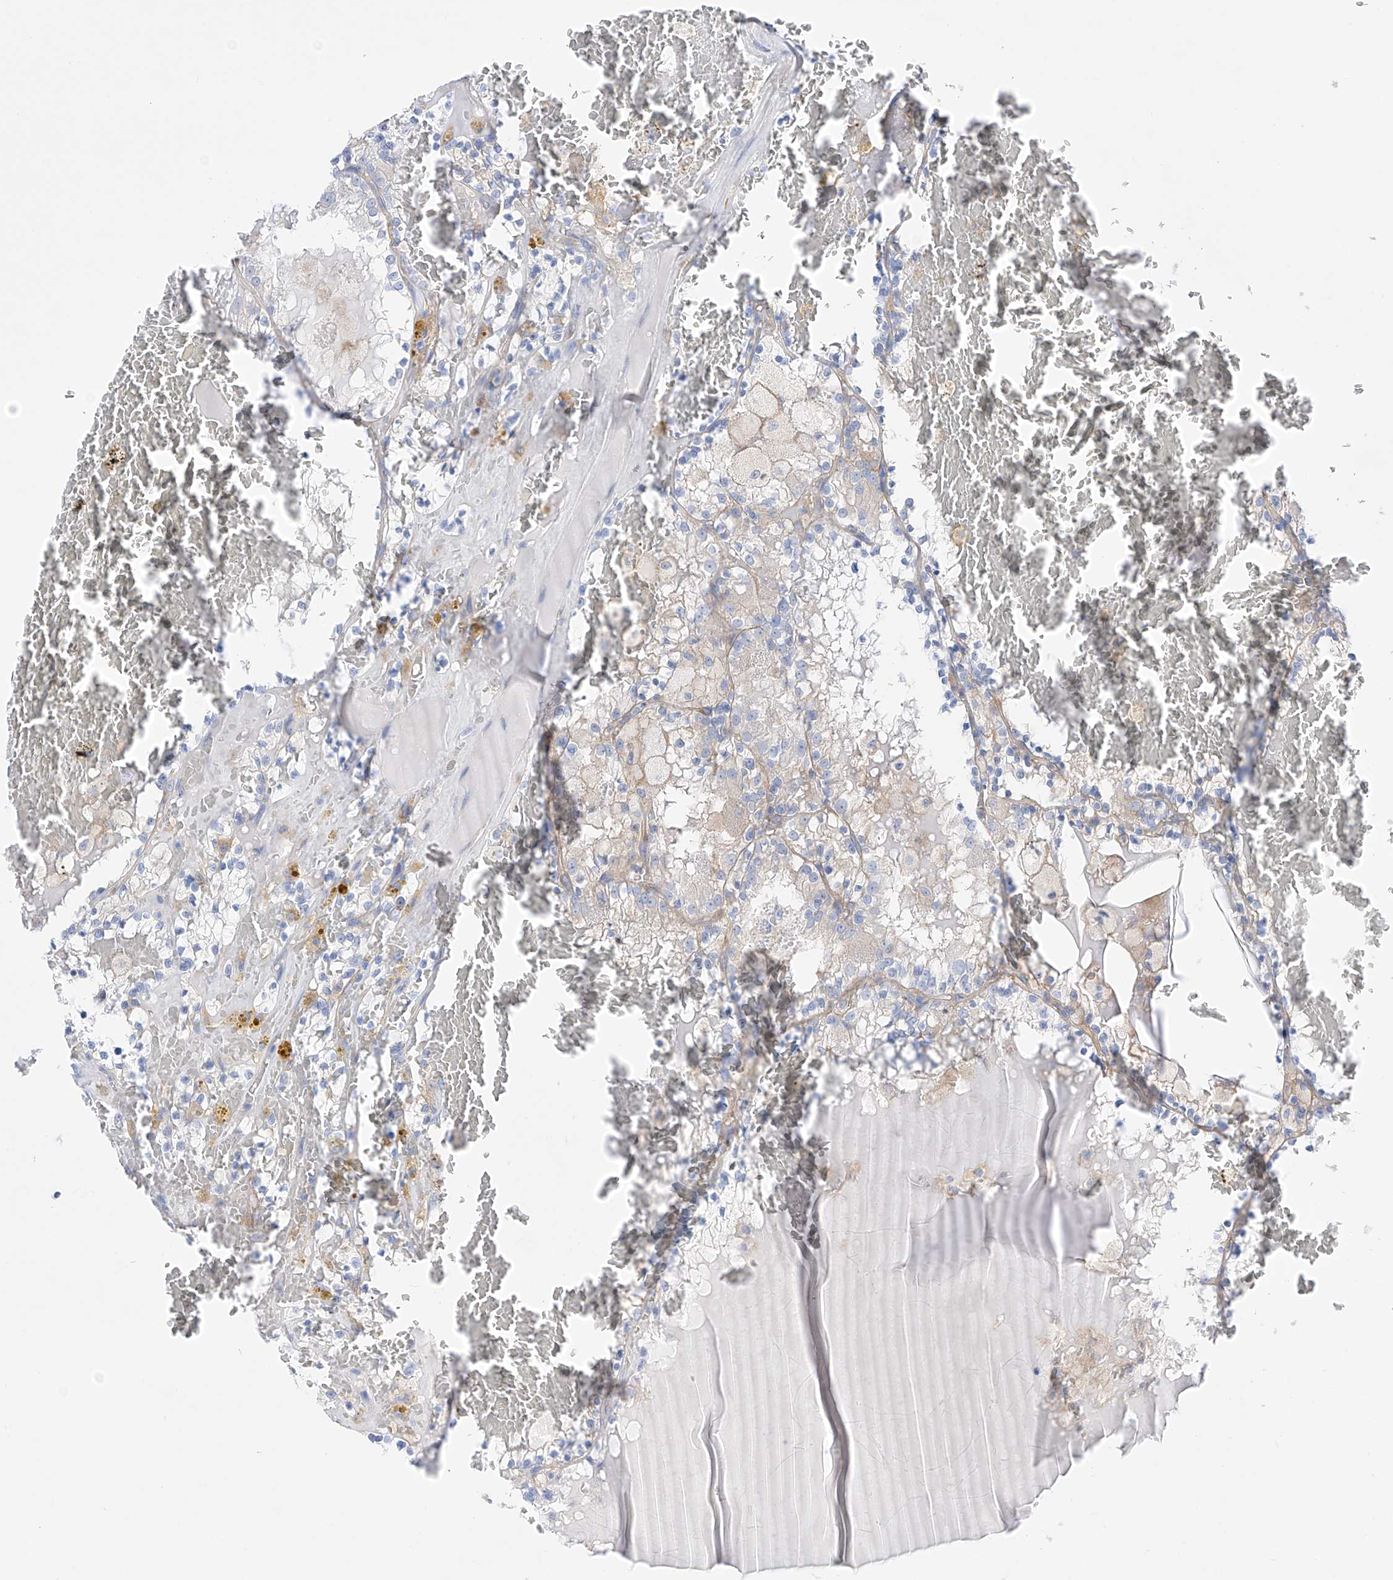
{"staining": {"intensity": "negative", "quantity": "none", "location": "none"}, "tissue": "renal cancer", "cell_type": "Tumor cells", "image_type": "cancer", "snomed": [{"axis": "morphology", "description": "Adenocarcinoma, NOS"}, {"axis": "topography", "description": "Kidney"}], "caption": "There is no significant staining in tumor cells of renal adenocarcinoma.", "gene": "ZNF653", "patient": {"sex": "female", "age": 56}}